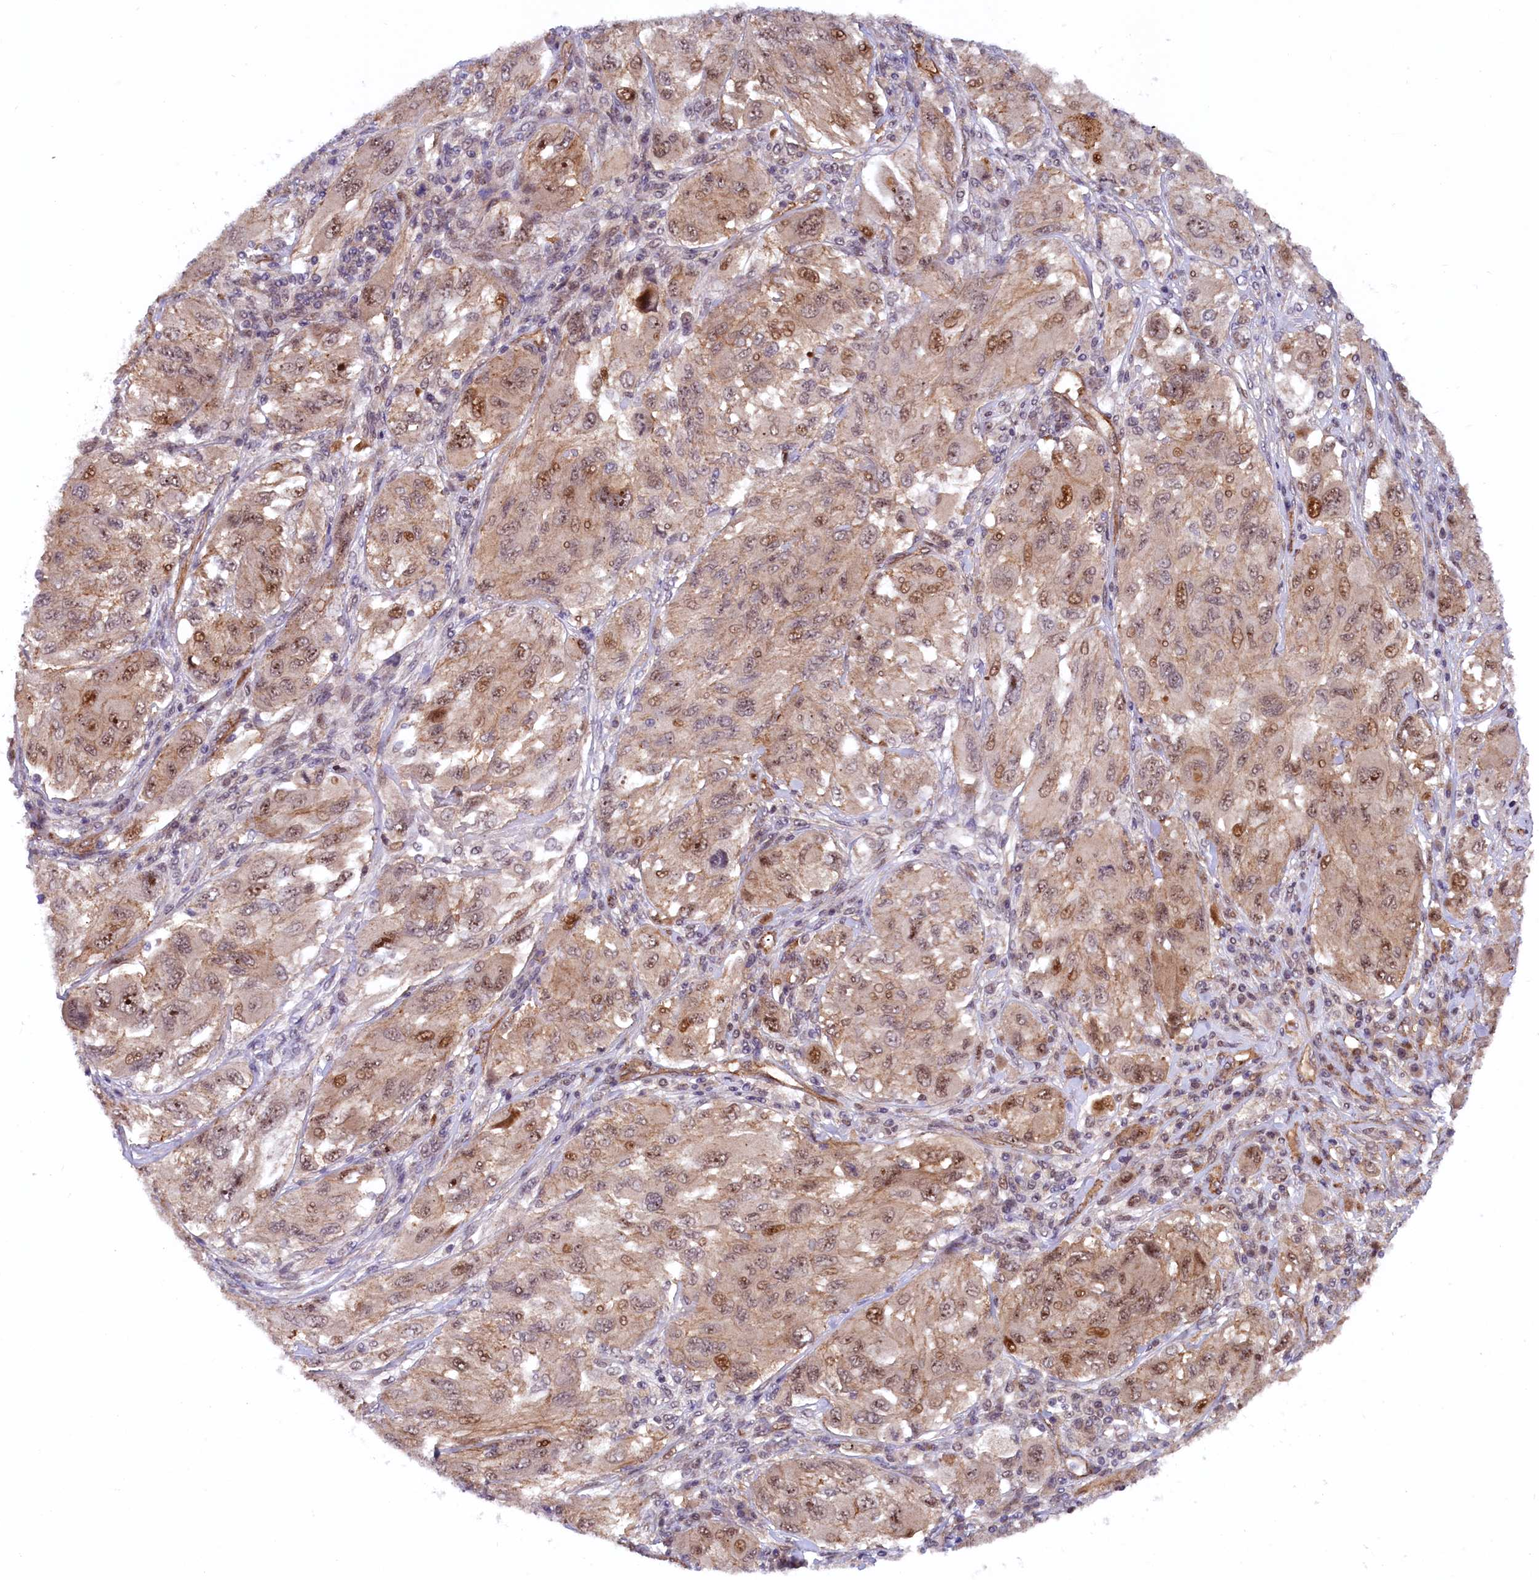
{"staining": {"intensity": "moderate", "quantity": "25%-75%", "location": "nuclear"}, "tissue": "melanoma", "cell_type": "Tumor cells", "image_type": "cancer", "snomed": [{"axis": "morphology", "description": "Malignant melanoma, NOS"}, {"axis": "topography", "description": "Skin"}], "caption": "Immunohistochemical staining of melanoma exhibits moderate nuclear protein staining in about 25%-75% of tumor cells.", "gene": "ARL14EP", "patient": {"sex": "female", "age": 91}}